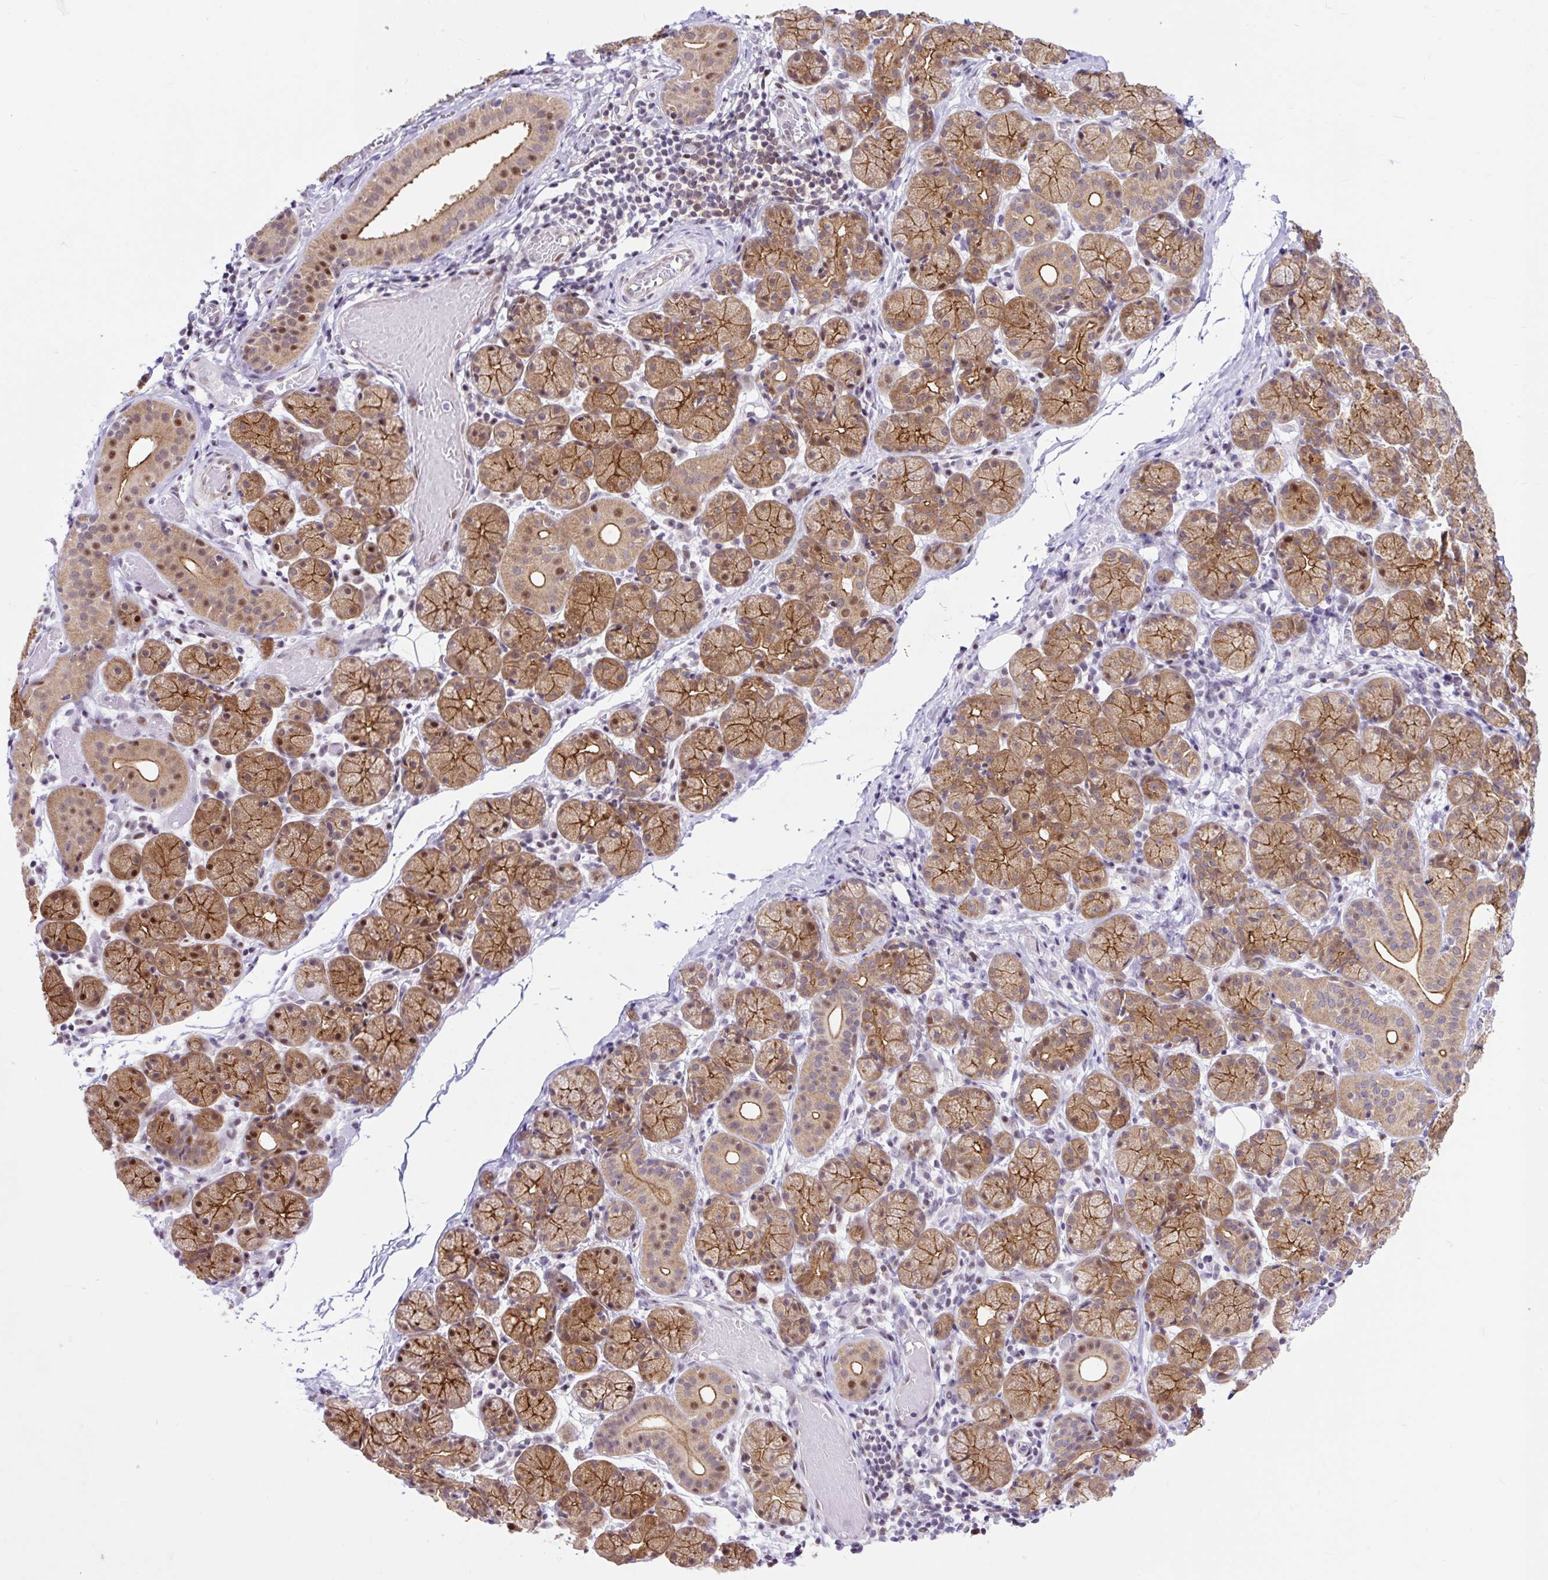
{"staining": {"intensity": "strong", "quantity": ">75%", "location": "cytoplasmic/membranous"}, "tissue": "salivary gland", "cell_type": "Glandular cells", "image_type": "normal", "snomed": [{"axis": "morphology", "description": "Normal tissue, NOS"}, {"axis": "topography", "description": "Salivary gland"}], "caption": "The image demonstrates a brown stain indicating the presence of a protein in the cytoplasmic/membranous of glandular cells in salivary gland. (Stains: DAB (3,3'-diaminobenzidine) in brown, nuclei in blue, Microscopy: brightfield microscopy at high magnification).", "gene": "HIP1R", "patient": {"sex": "female", "age": 24}}